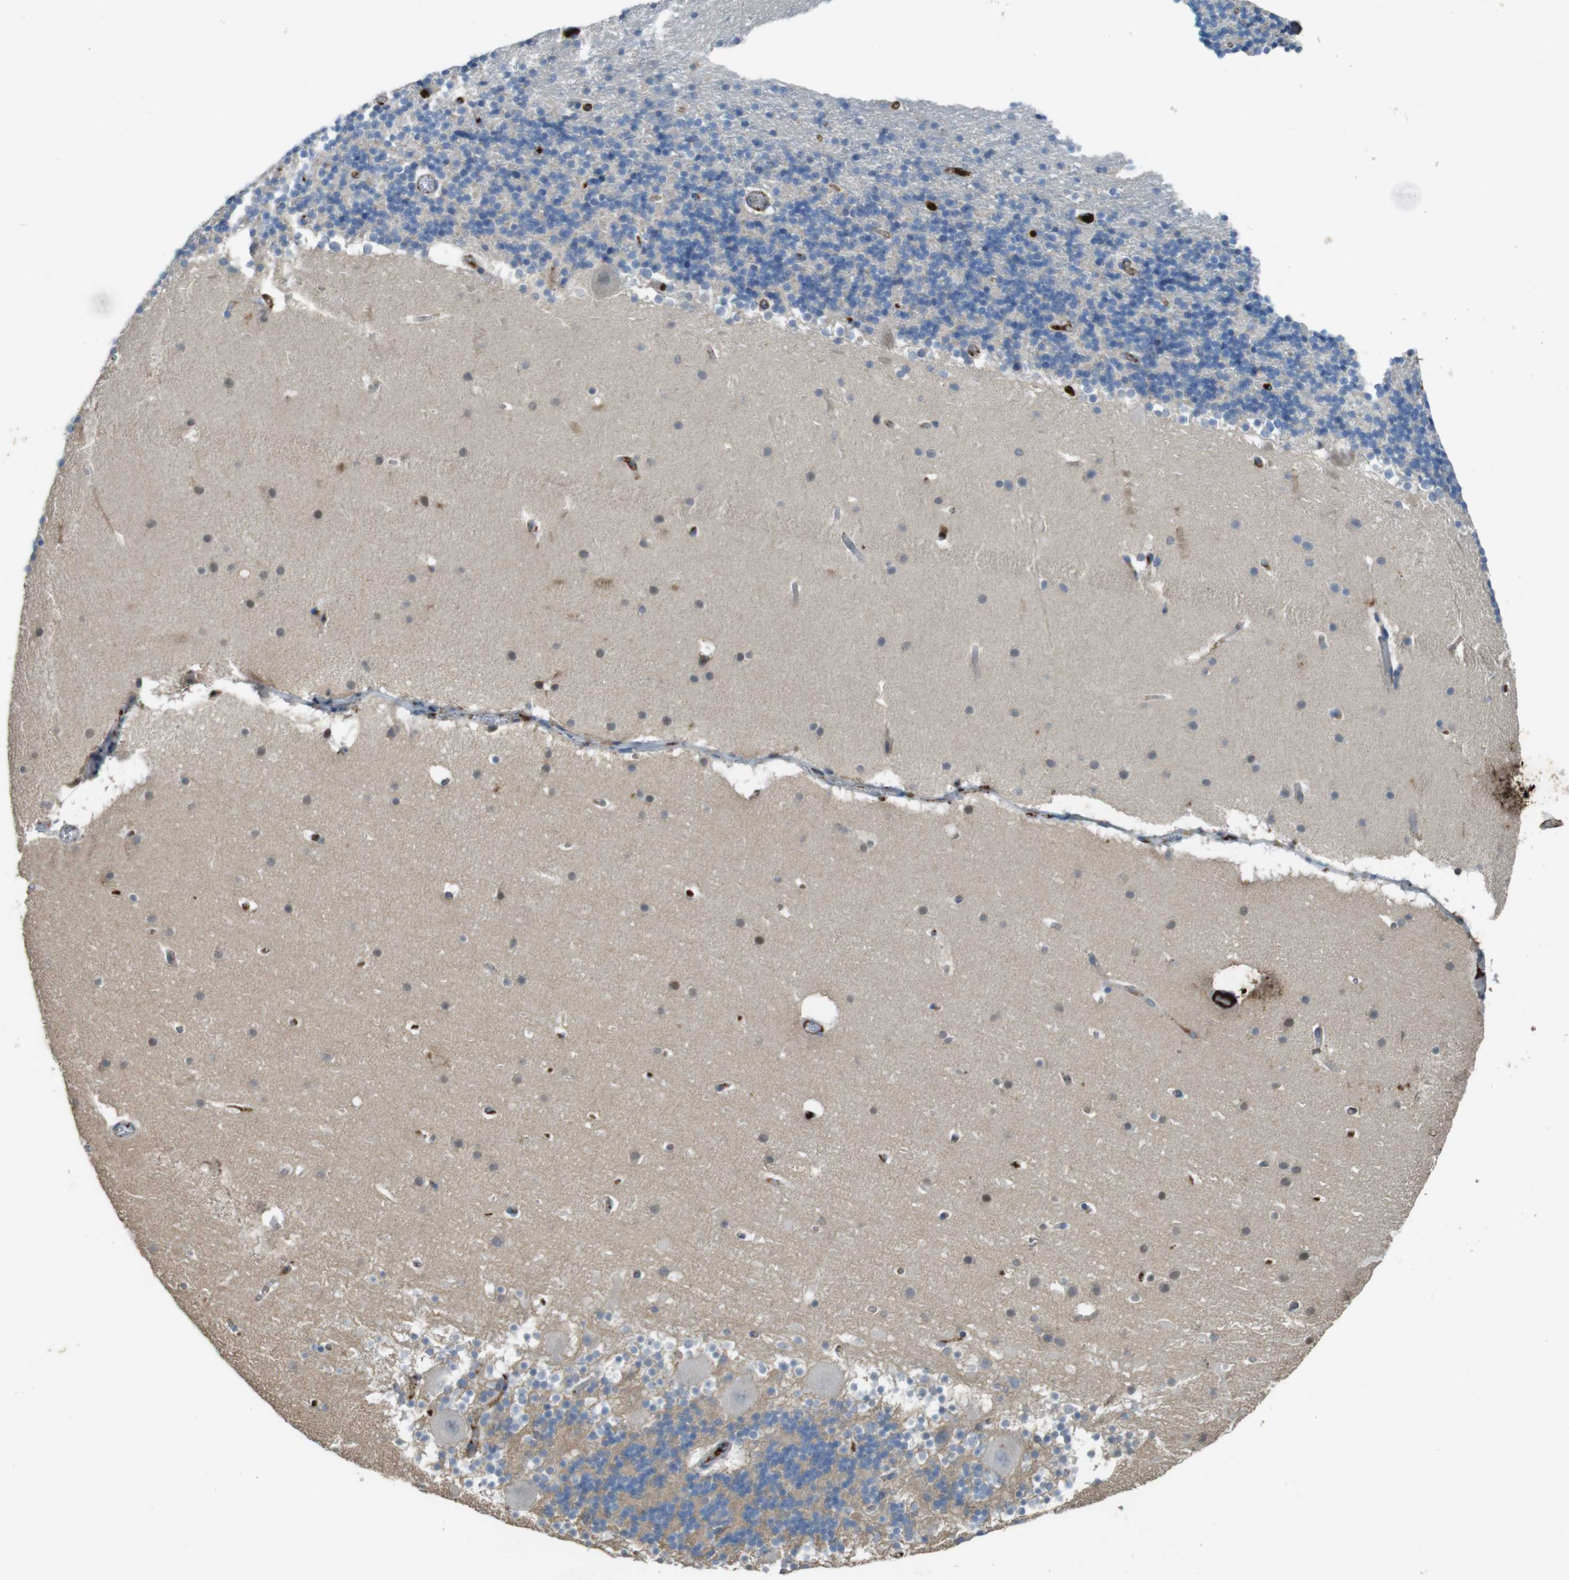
{"staining": {"intensity": "negative", "quantity": "none", "location": "none"}, "tissue": "cerebellum", "cell_type": "Cells in granular layer", "image_type": "normal", "snomed": [{"axis": "morphology", "description": "Normal tissue, NOS"}, {"axis": "topography", "description": "Cerebellum"}], "caption": "IHC image of benign cerebellum: human cerebellum stained with DAB shows no significant protein positivity in cells in granular layer.", "gene": "LTBP4", "patient": {"sex": "male", "age": 45}}